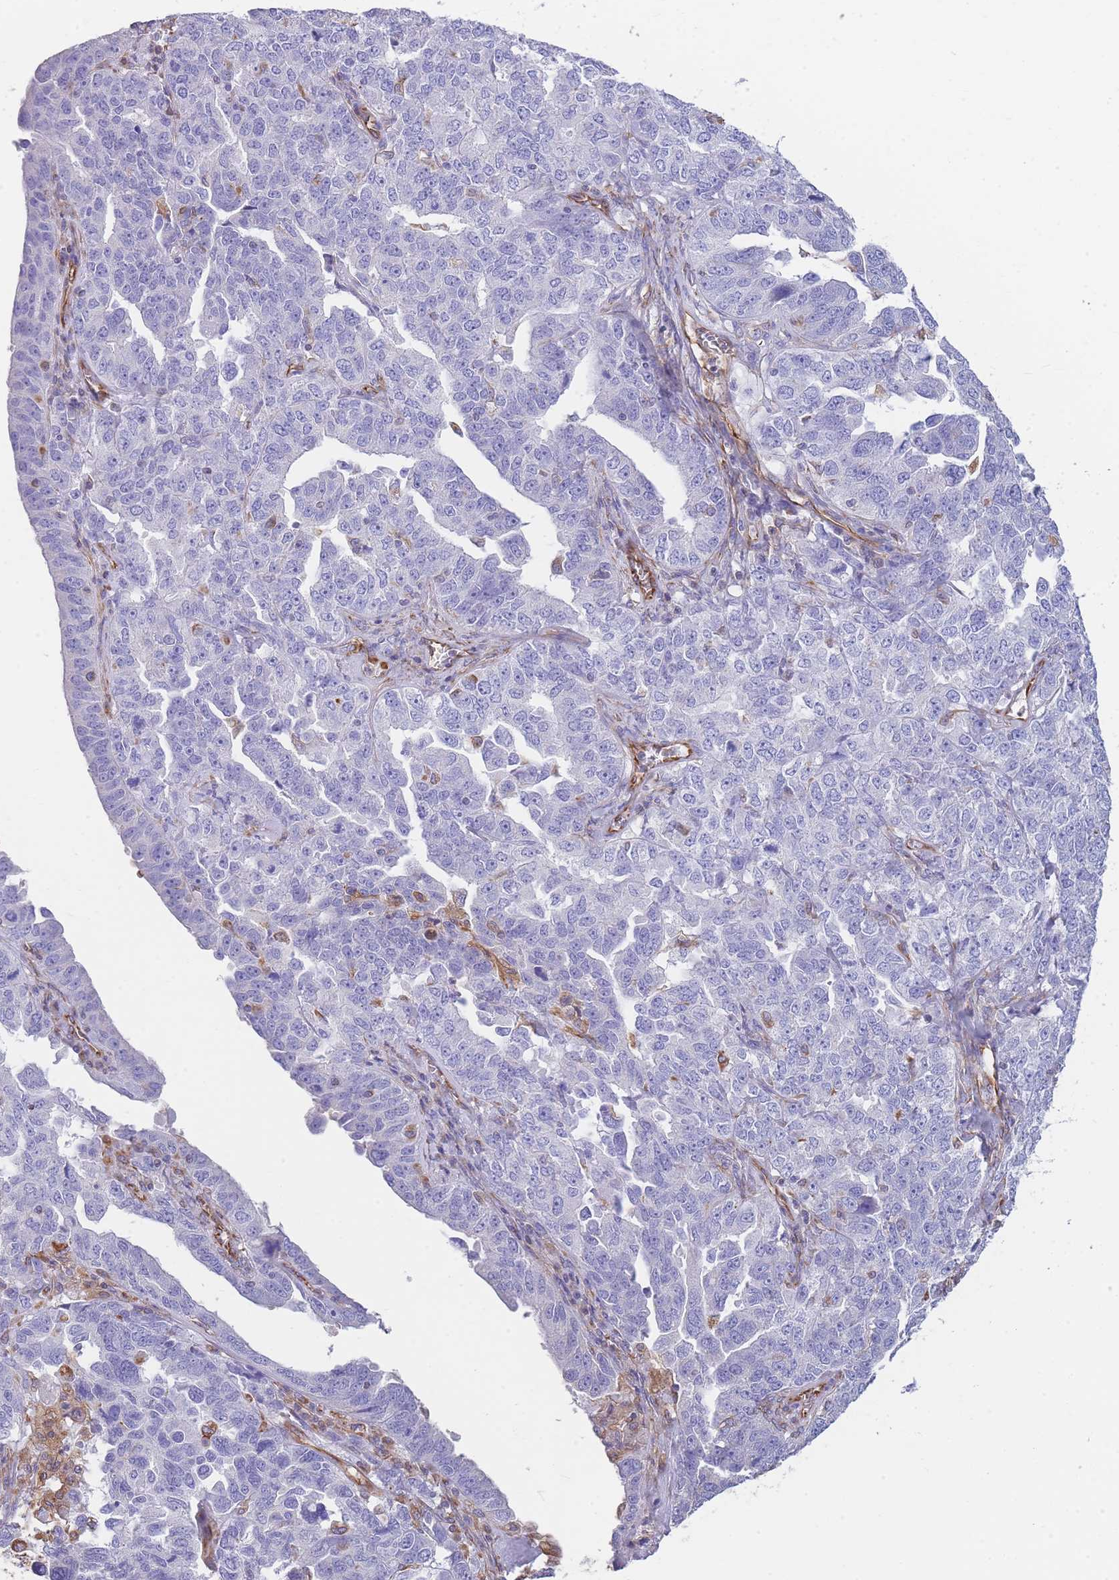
{"staining": {"intensity": "negative", "quantity": "none", "location": "none"}, "tissue": "ovarian cancer", "cell_type": "Tumor cells", "image_type": "cancer", "snomed": [{"axis": "morphology", "description": "Carcinoma, endometroid"}, {"axis": "topography", "description": "Ovary"}], "caption": "DAB immunohistochemical staining of ovarian cancer (endometroid carcinoma) demonstrates no significant staining in tumor cells.", "gene": "ANKRD53", "patient": {"sex": "female", "age": 62}}